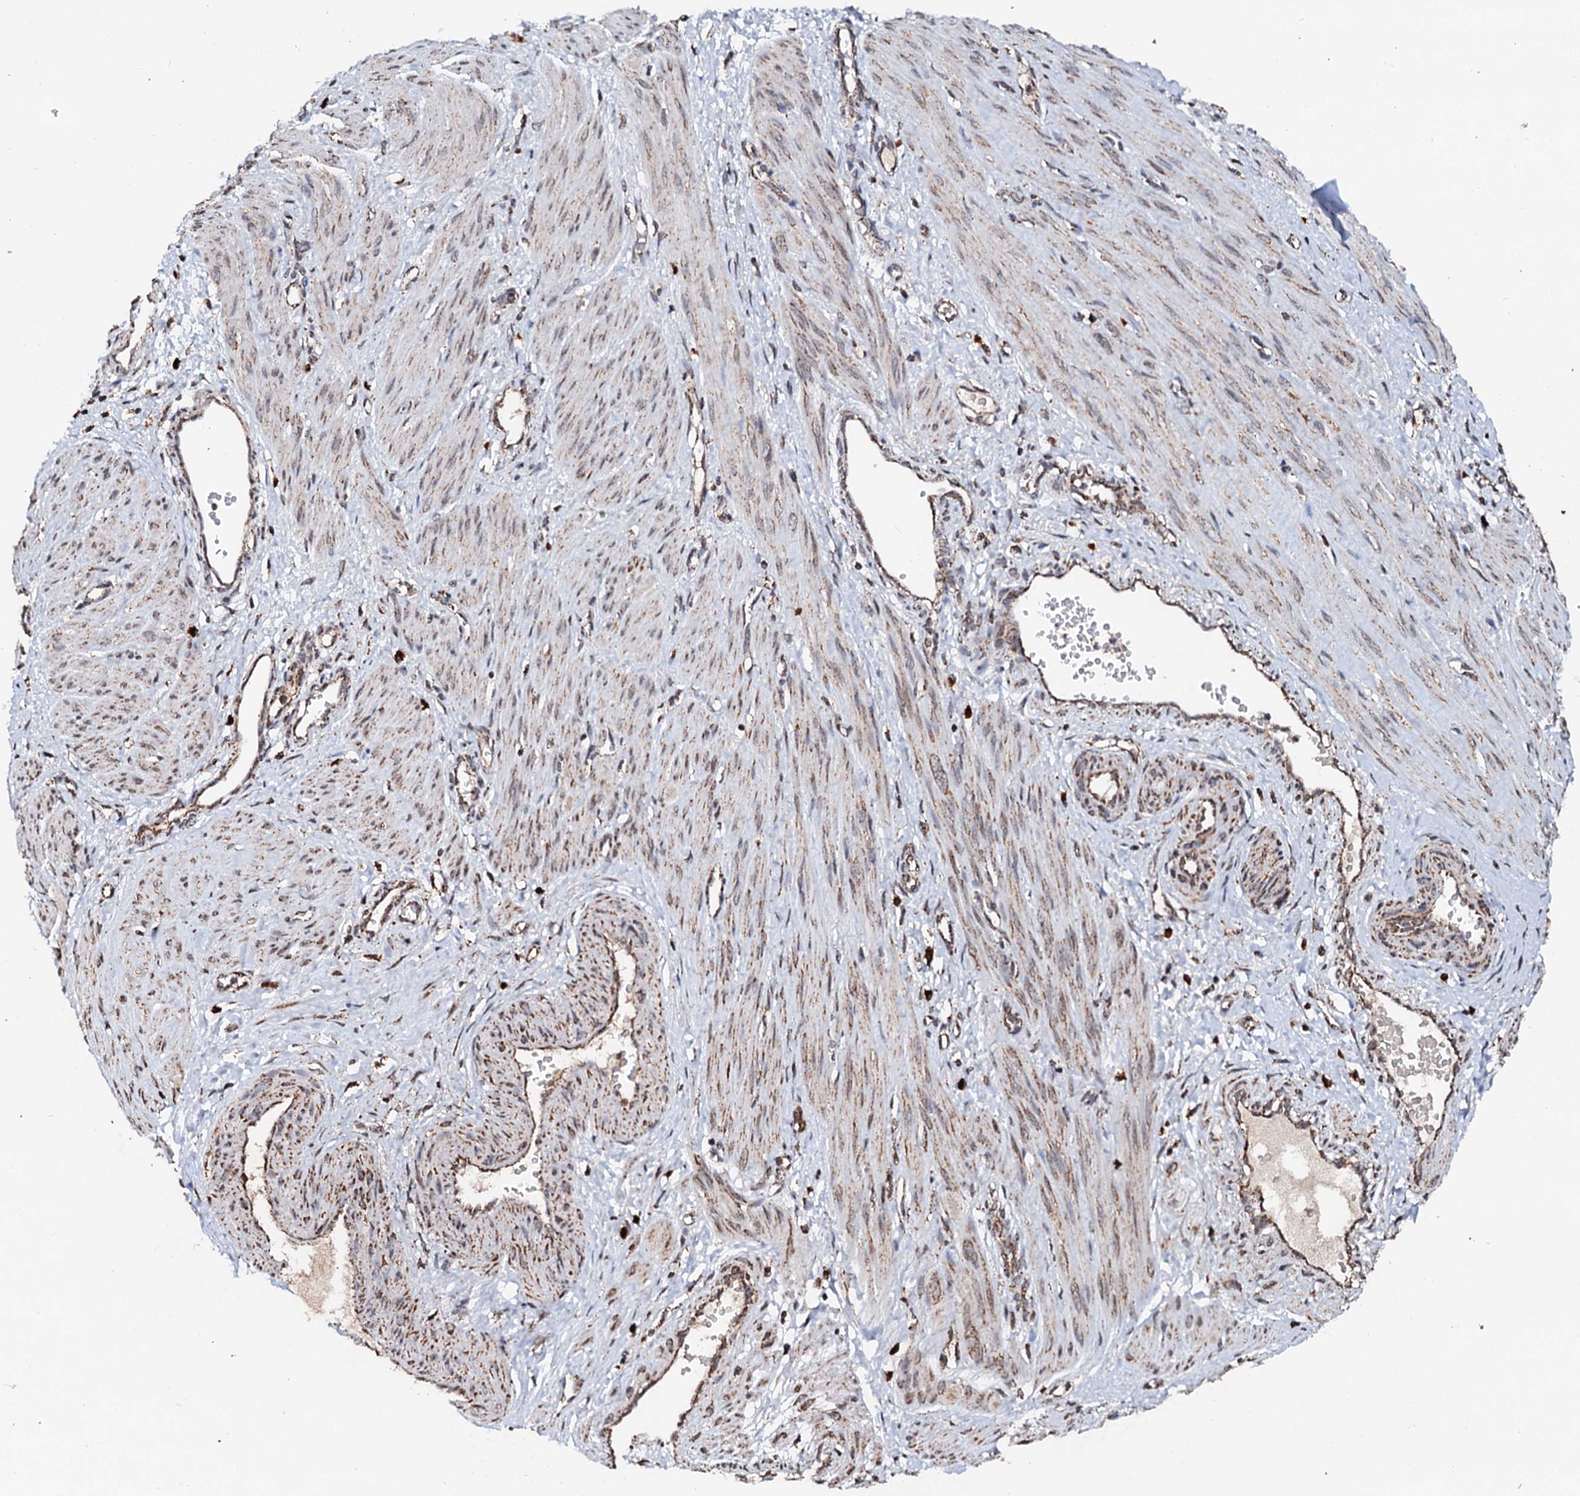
{"staining": {"intensity": "moderate", "quantity": ">75%", "location": "cytoplasmic/membranous"}, "tissue": "smooth muscle", "cell_type": "Smooth muscle cells", "image_type": "normal", "snomed": [{"axis": "morphology", "description": "Normal tissue, NOS"}, {"axis": "topography", "description": "Endometrium"}], "caption": "Approximately >75% of smooth muscle cells in normal smooth muscle show moderate cytoplasmic/membranous protein expression as visualized by brown immunohistochemical staining.", "gene": "SECISBP2L", "patient": {"sex": "female", "age": 33}}